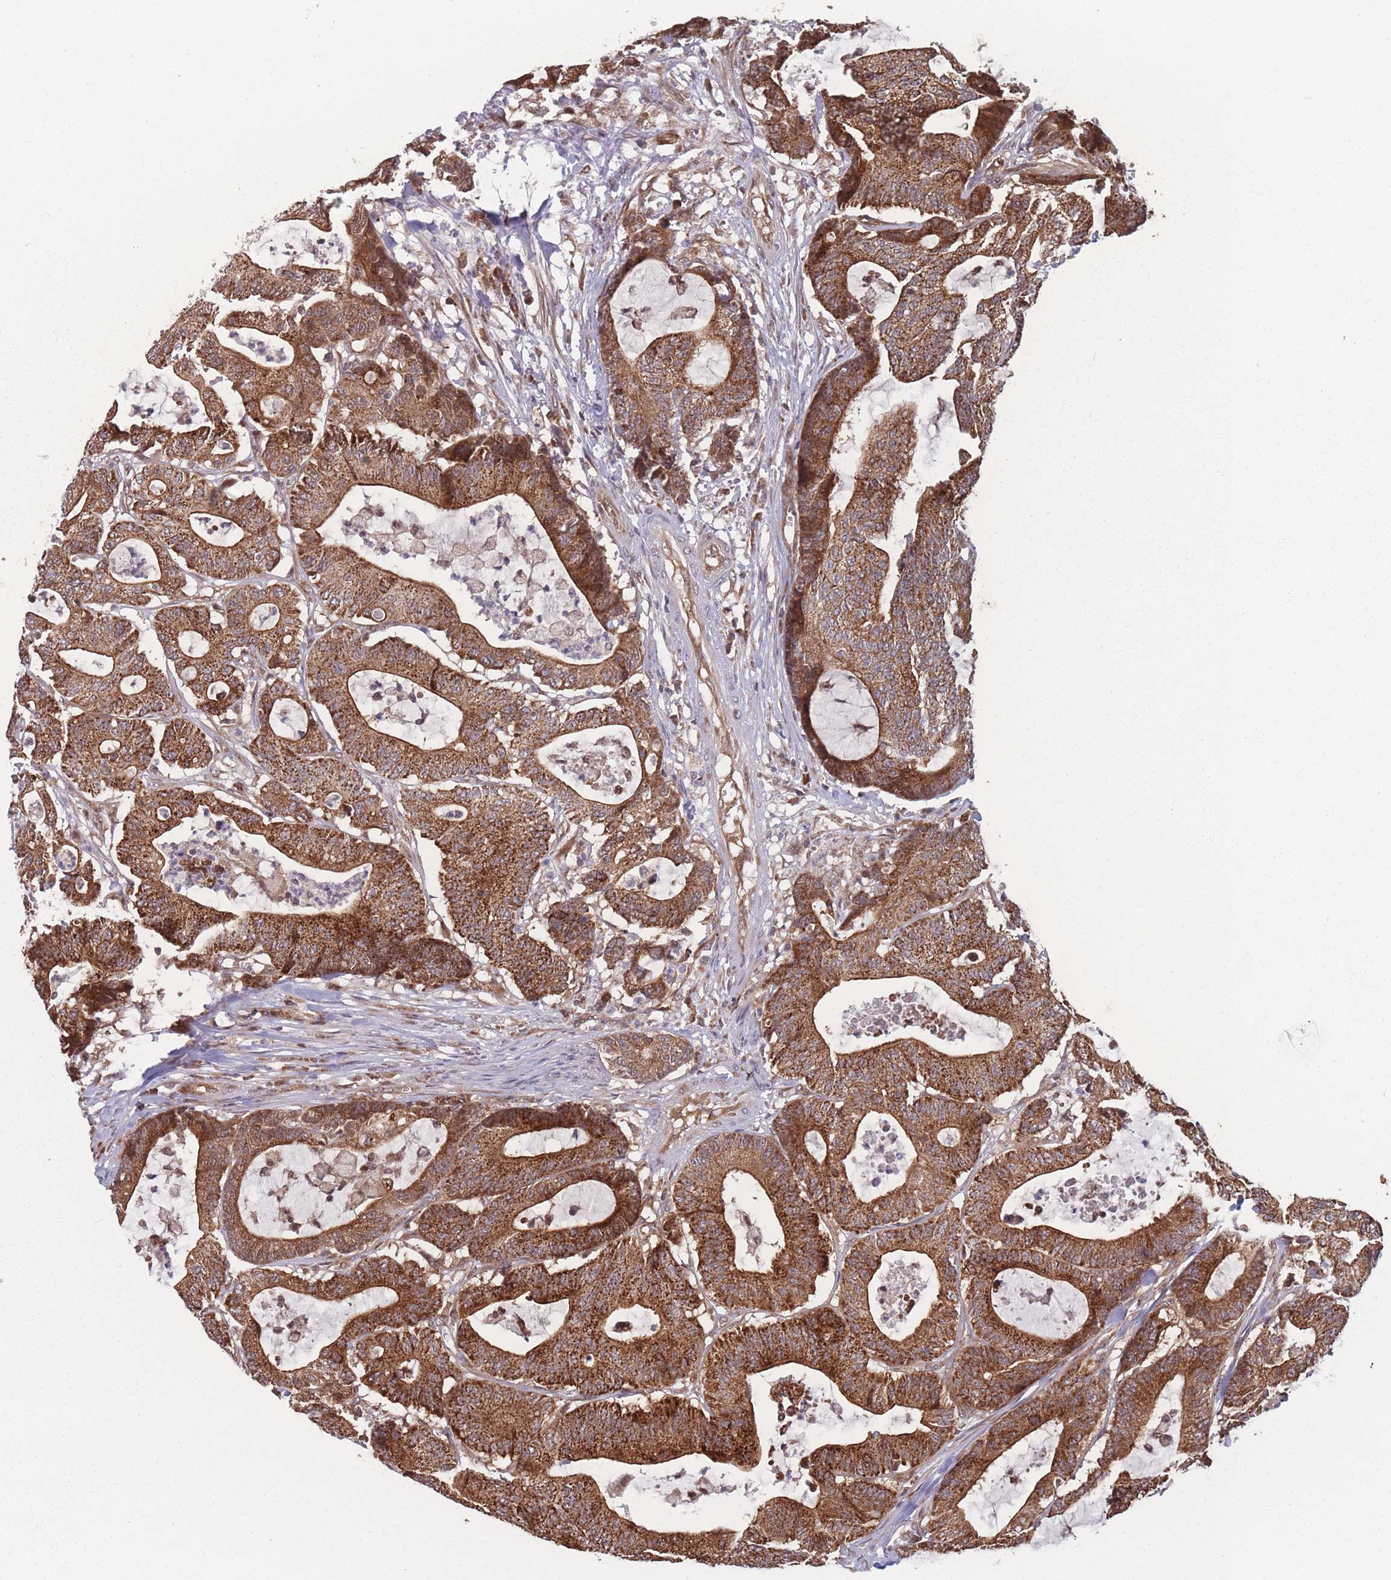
{"staining": {"intensity": "strong", "quantity": ">75%", "location": "cytoplasmic/membranous"}, "tissue": "colorectal cancer", "cell_type": "Tumor cells", "image_type": "cancer", "snomed": [{"axis": "morphology", "description": "Adenocarcinoma, NOS"}, {"axis": "topography", "description": "Colon"}], "caption": "Adenocarcinoma (colorectal) was stained to show a protein in brown. There is high levels of strong cytoplasmic/membranous positivity in about >75% of tumor cells.", "gene": "RPS18", "patient": {"sex": "female", "age": 84}}